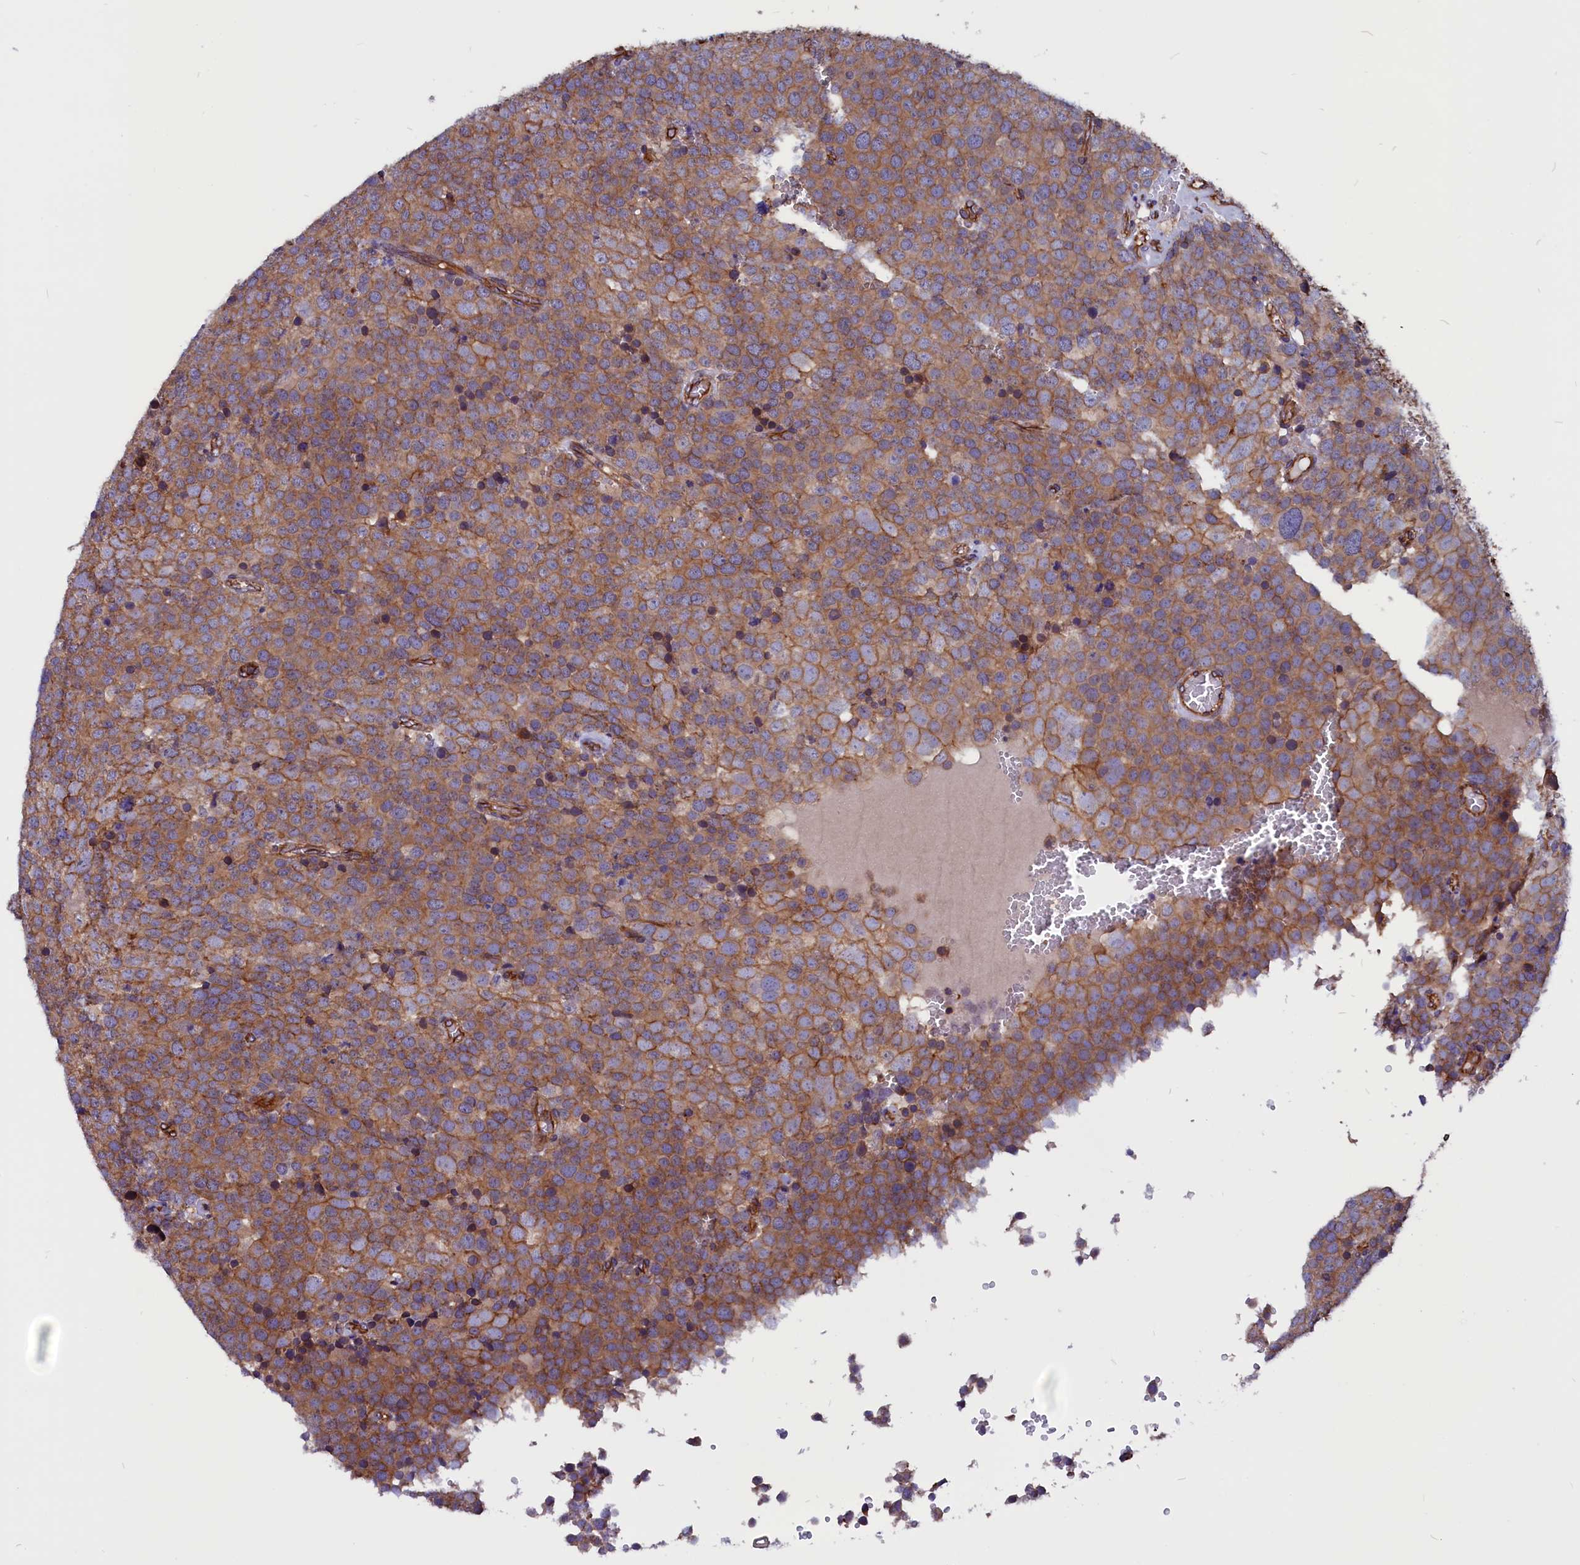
{"staining": {"intensity": "moderate", "quantity": ">75%", "location": "cytoplasmic/membranous"}, "tissue": "testis cancer", "cell_type": "Tumor cells", "image_type": "cancer", "snomed": [{"axis": "morphology", "description": "Seminoma, NOS"}, {"axis": "topography", "description": "Testis"}], "caption": "Human testis seminoma stained with a protein marker exhibits moderate staining in tumor cells.", "gene": "ZNF749", "patient": {"sex": "male", "age": 71}}